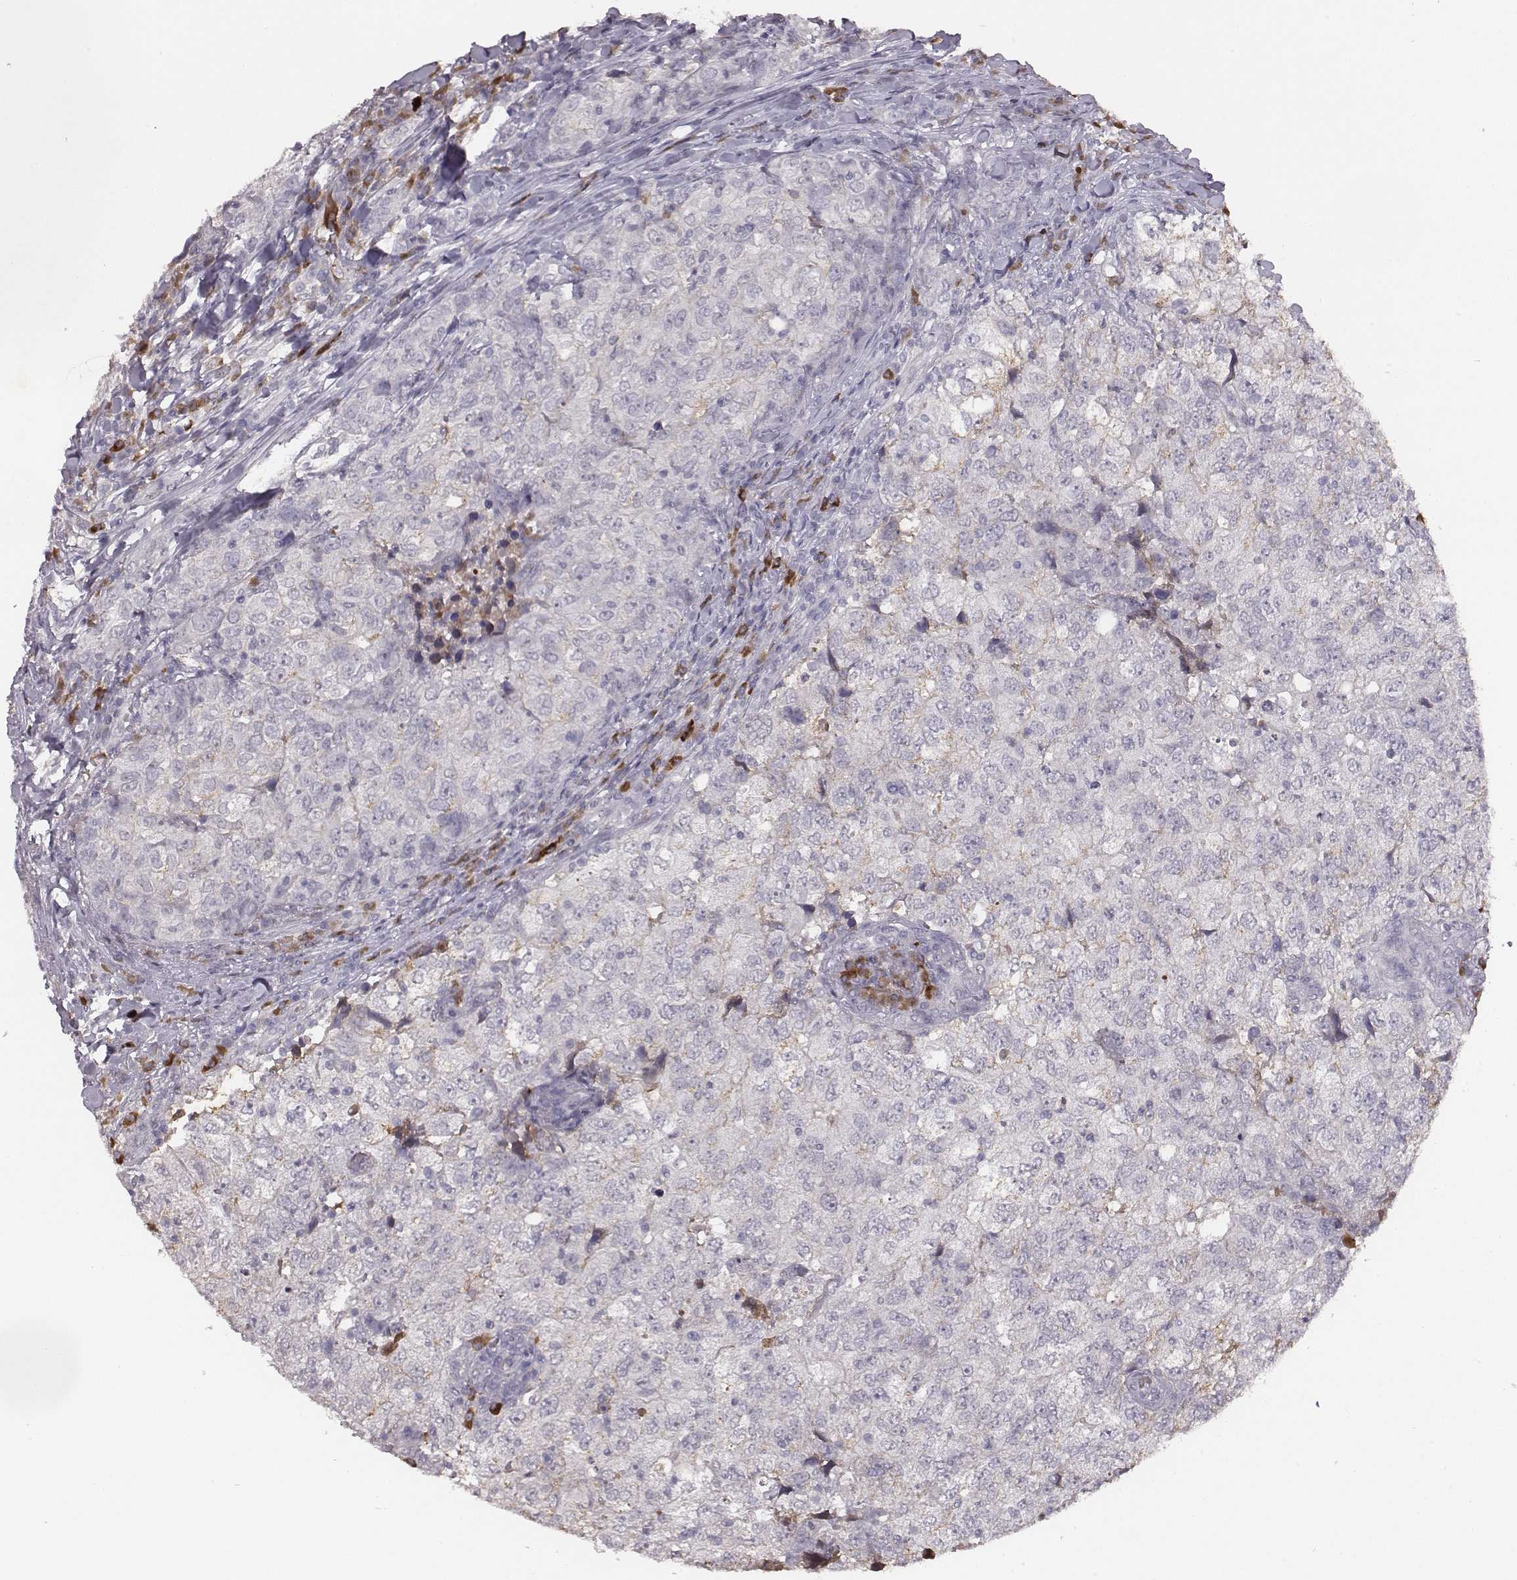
{"staining": {"intensity": "negative", "quantity": "none", "location": "none"}, "tissue": "breast cancer", "cell_type": "Tumor cells", "image_type": "cancer", "snomed": [{"axis": "morphology", "description": "Duct carcinoma"}, {"axis": "topography", "description": "Breast"}], "caption": "This image is of breast invasive ductal carcinoma stained with immunohistochemistry to label a protein in brown with the nuclei are counter-stained blue. There is no expression in tumor cells.", "gene": "SLC22A6", "patient": {"sex": "female", "age": 30}}